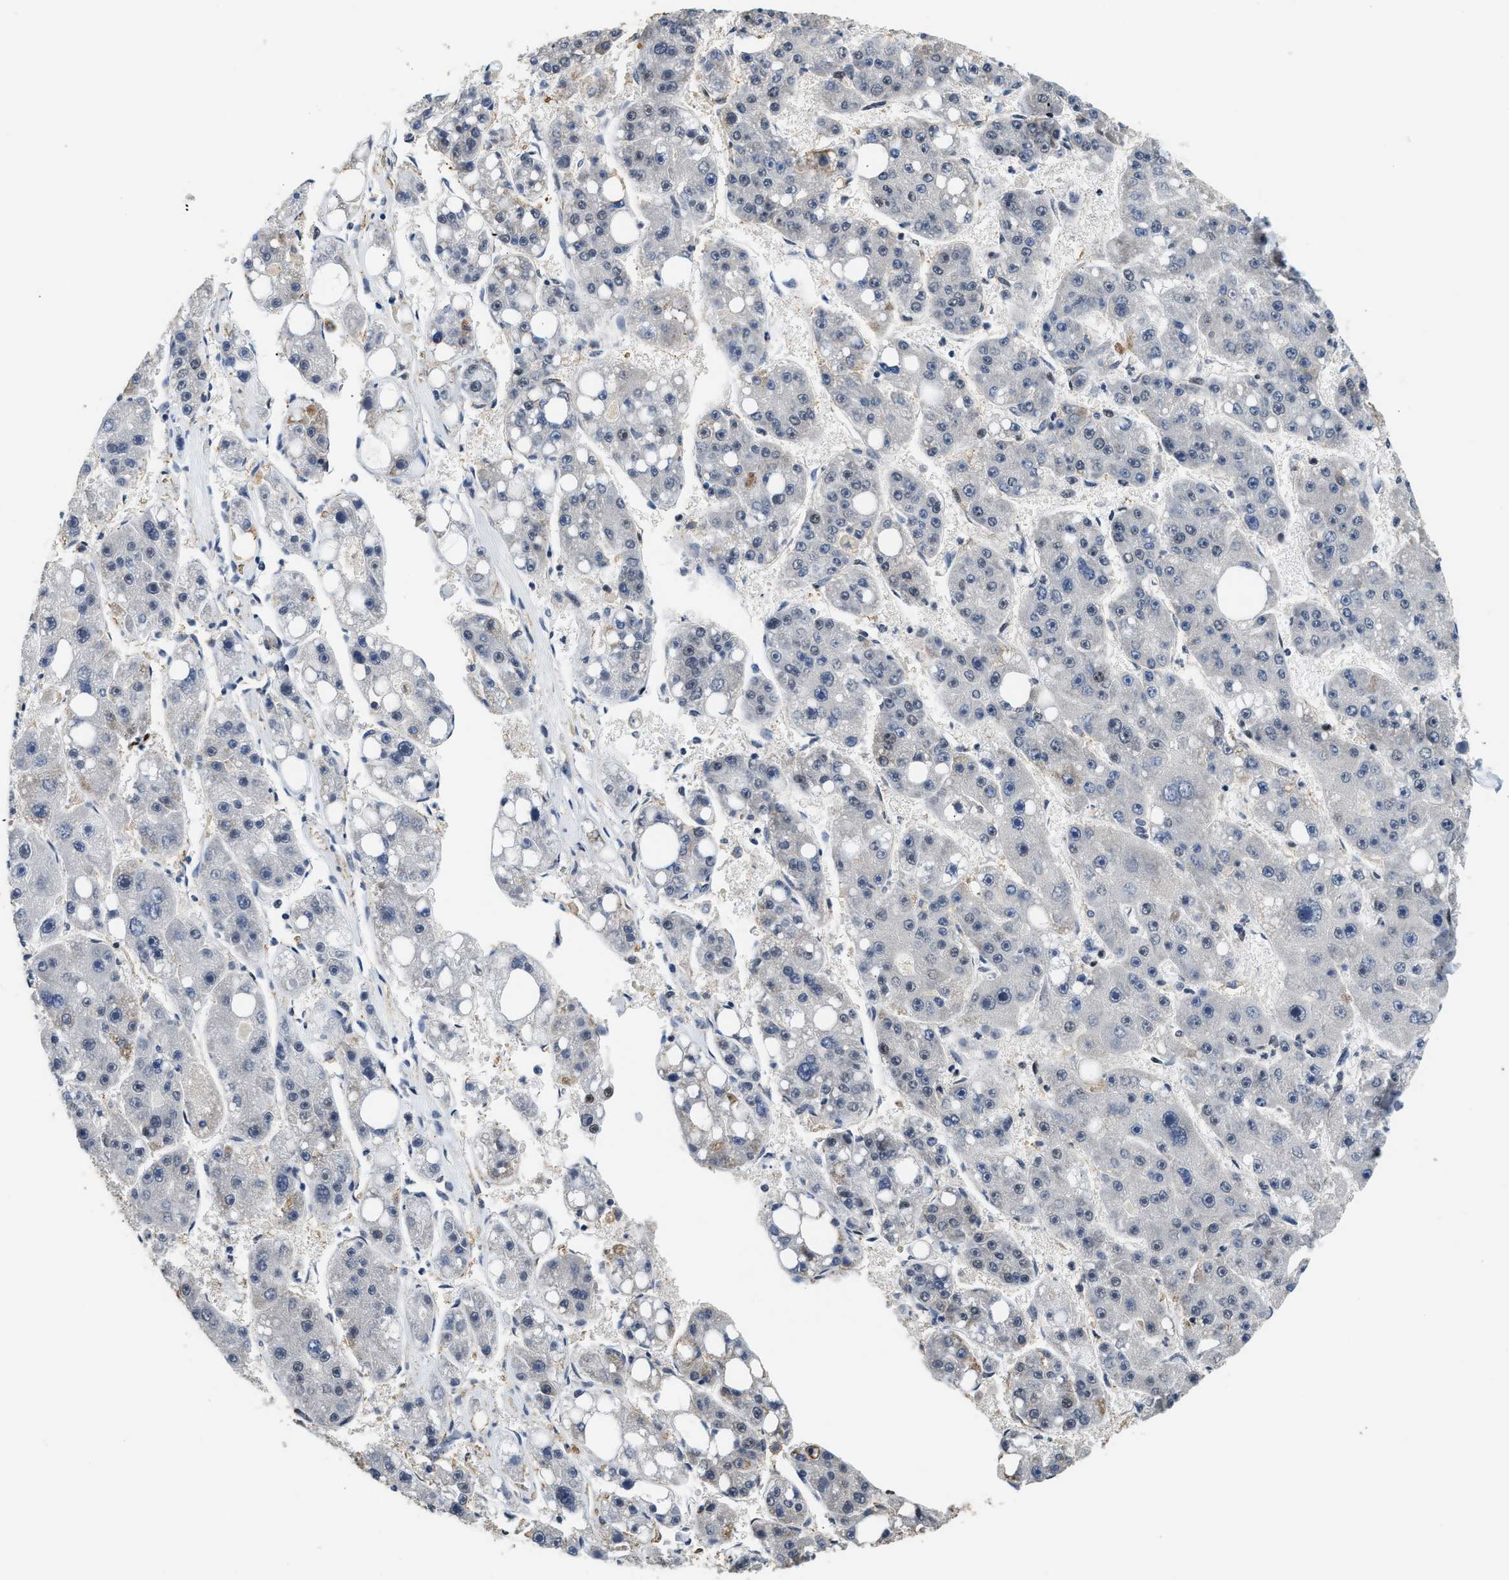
{"staining": {"intensity": "negative", "quantity": "none", "location": "none"}, "tissue": "liver cancer", "cell_type": "Tumor cells", "image_type": "cancer", "snomed": [{"axis": "morphology", "description": "Carcinoma, Hepatocellular, NOS"}, {"axis": "topography", "description": "Liver"}], "caption": "This is a histopathology image of IHC staining of liver cancer, which shows no positivity in tumor cells.", "gene": "RAD21", "patient": {"sex": "female", "age": 61}}